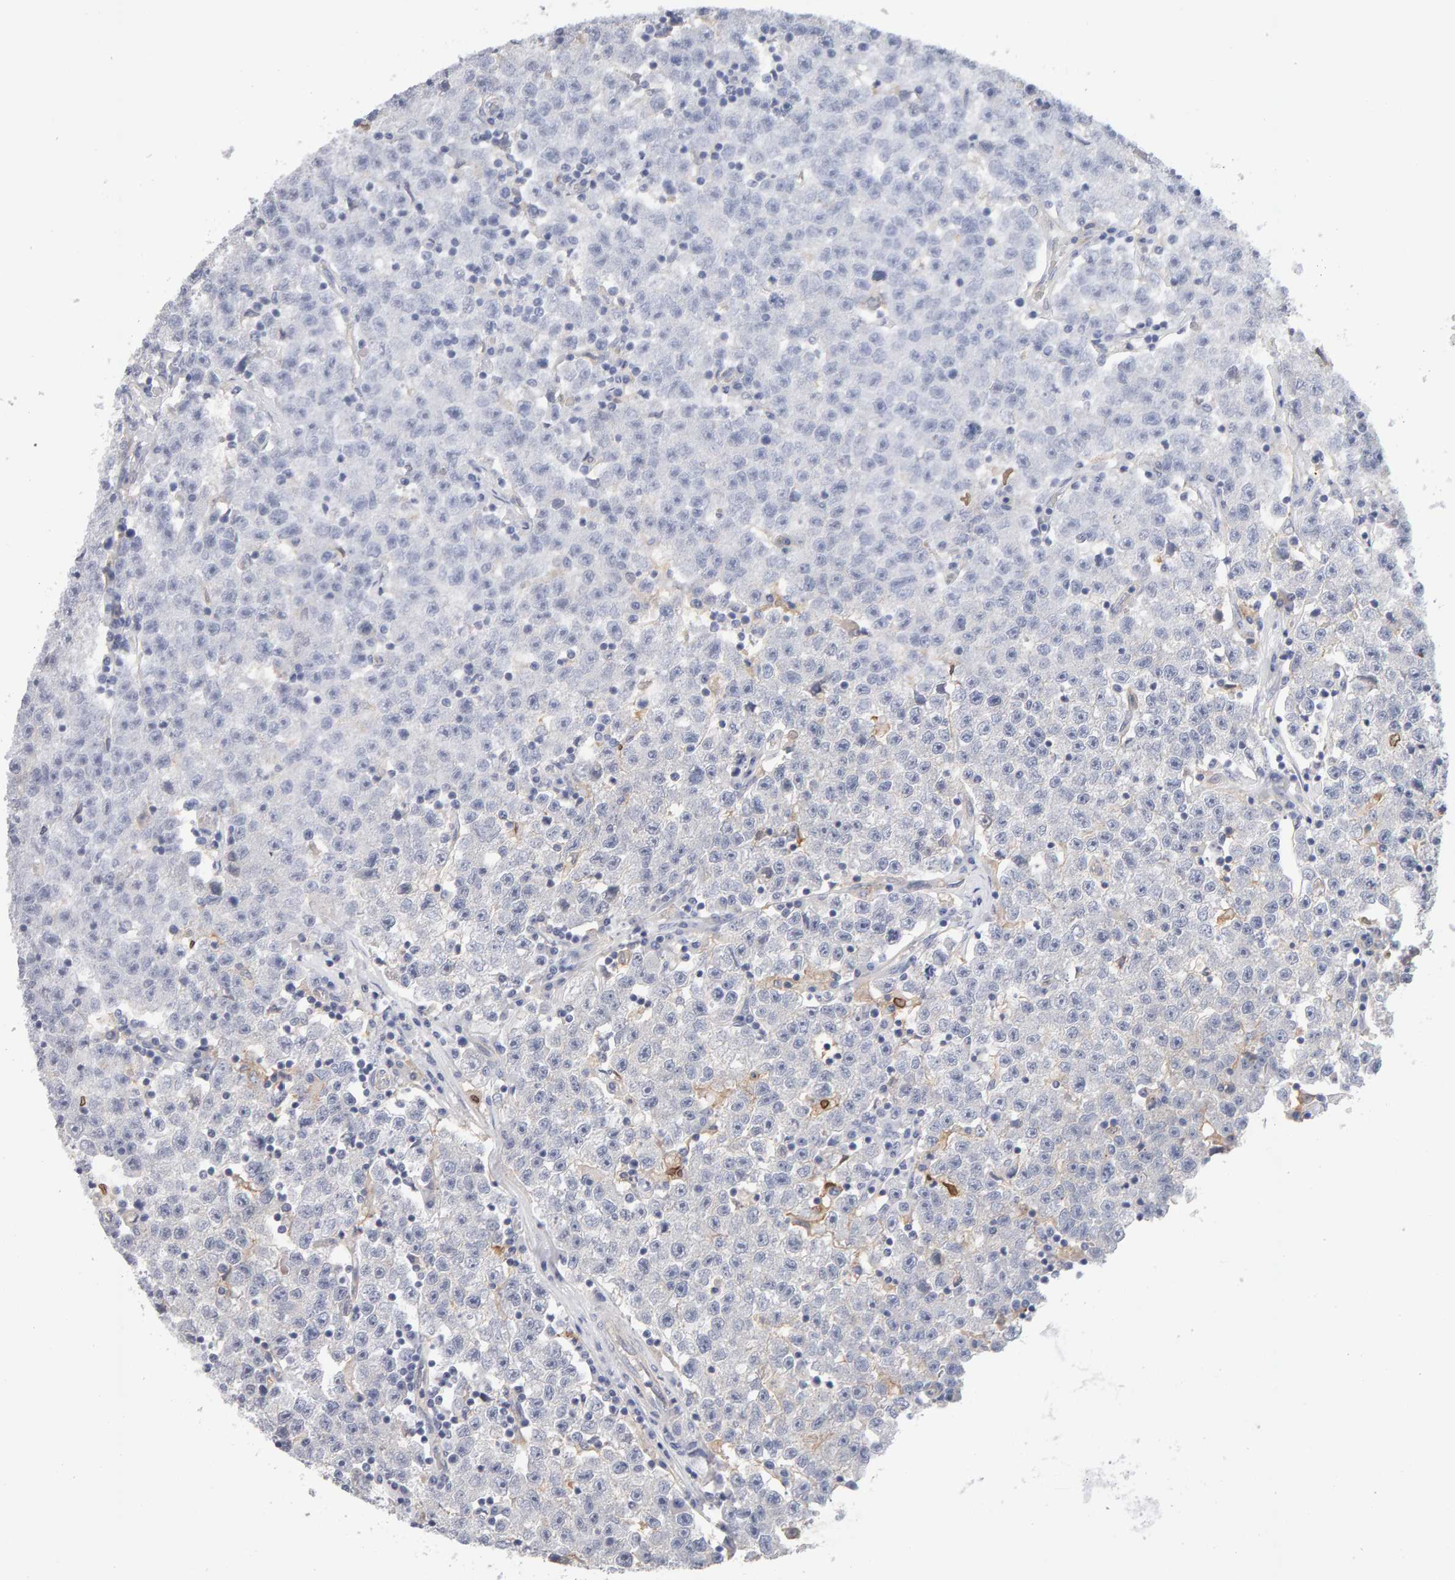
{"staining": {"intensity": "negative", "quantity": "none", "location": "none"}, "tissue": "testis cancer", "cell_type": "Tumor cells", "image_type": "cancer", "snomed": [{"axis": "morphology", "description": "Seminoma, NOS"}, {"axis": "topography", "description": "Testis"}], "caption": "The histopathology image reveals no significant staining in tumor cells of seminoma (testis). (DAB (3,3'-diaminobenzidine) immunohistochemistry (IHC) with hematoxylin counter stain).", "gene": "METRNL", "patient": {"sex": "male", "age": 22}}